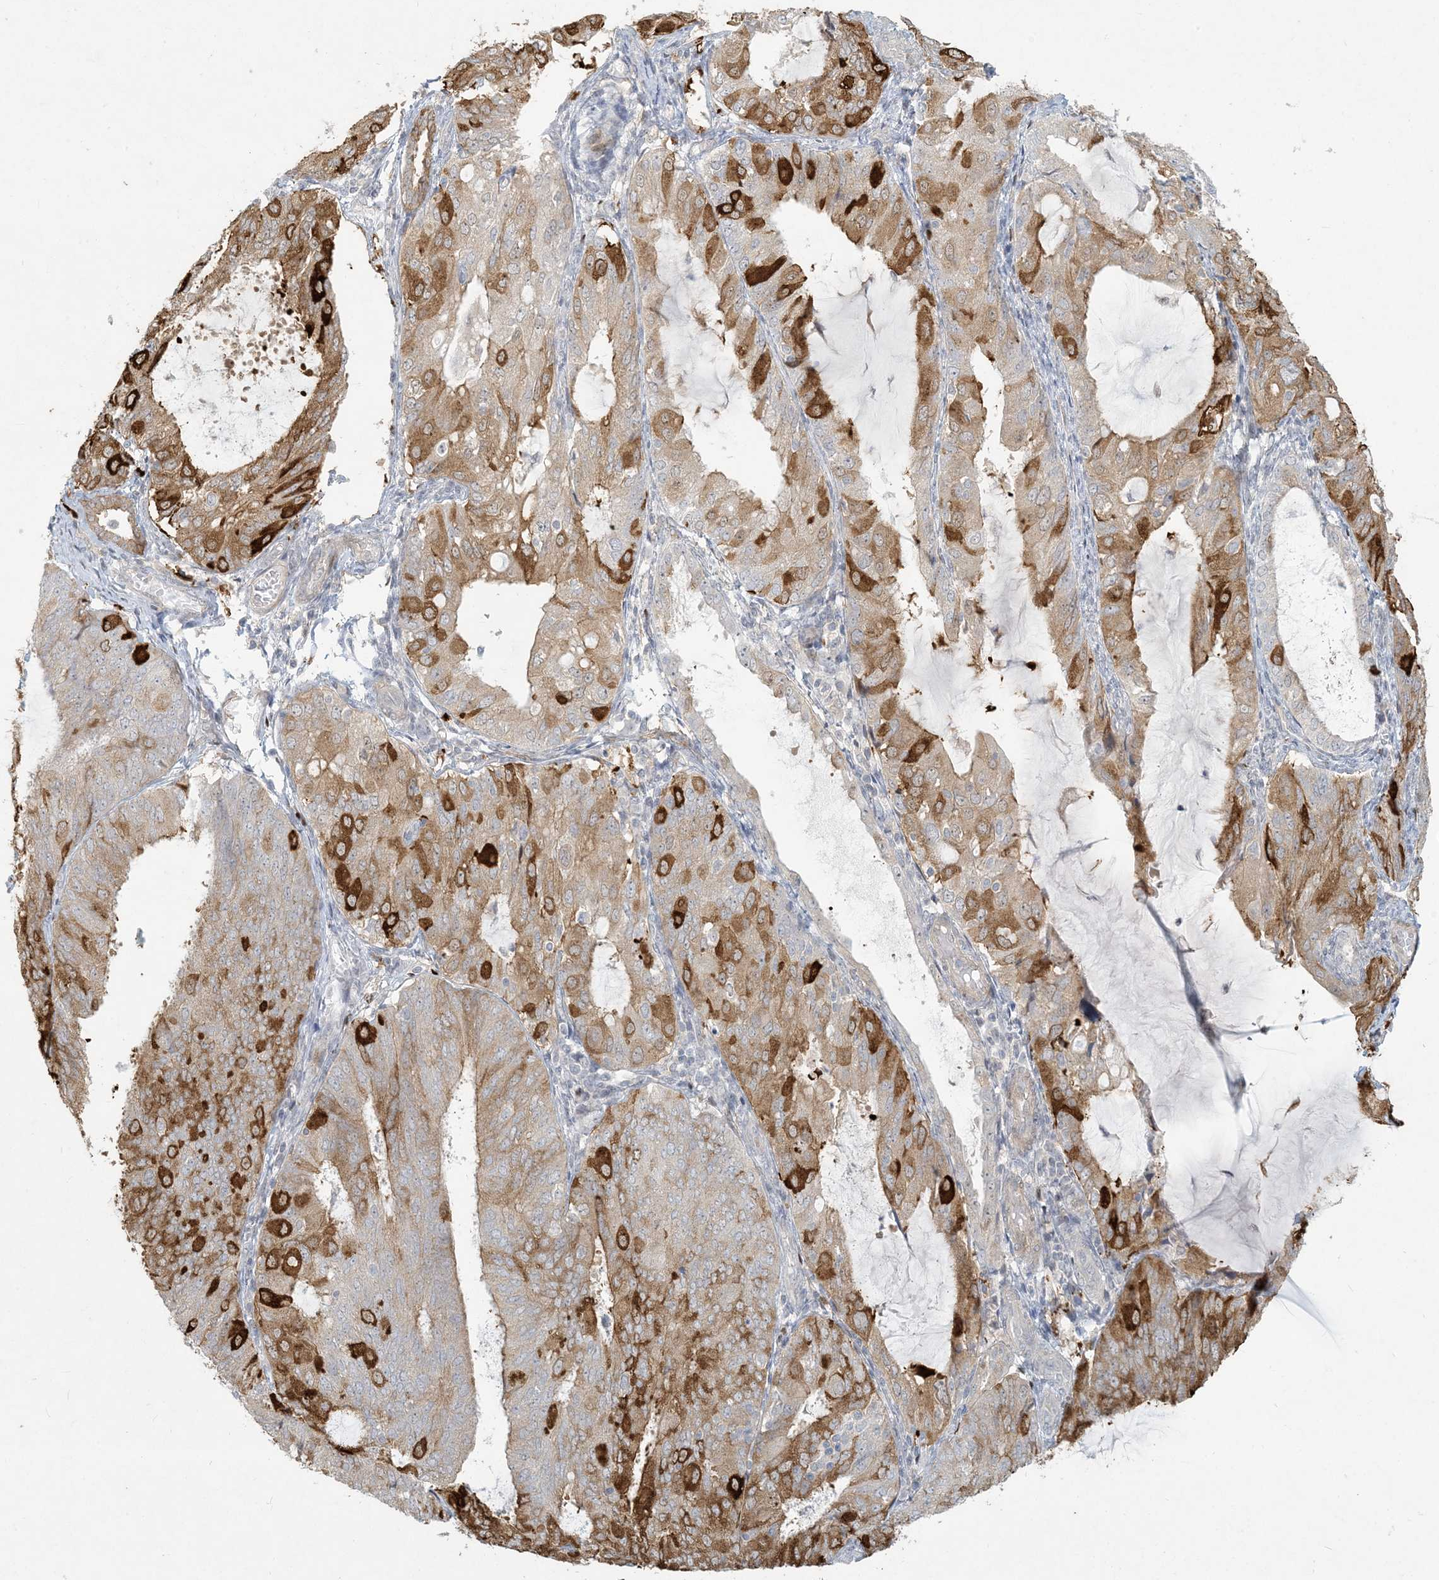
{"staining": {"intensity": "strong", "quantity": "25%-75%", "location": "cytoplasmic/membranous"}, "tissue": "endometrial cancer", "cell_type": "Tumor cells", "image_type": "cancer", "snomed": [{"axis": "morphology", "description": "Adenocarcinoma, NOS"}, {"axis": "topography", "description": "Endometrium"}], "caption": "Immunohistochemical staining of endometrial adenocarcinoma reveals strong cytoplasmic/membranous protein expression in about 25%-75% of tumor cells.", "gene": "BCORL1", "patient": {"sex": "female", "age": 81}}